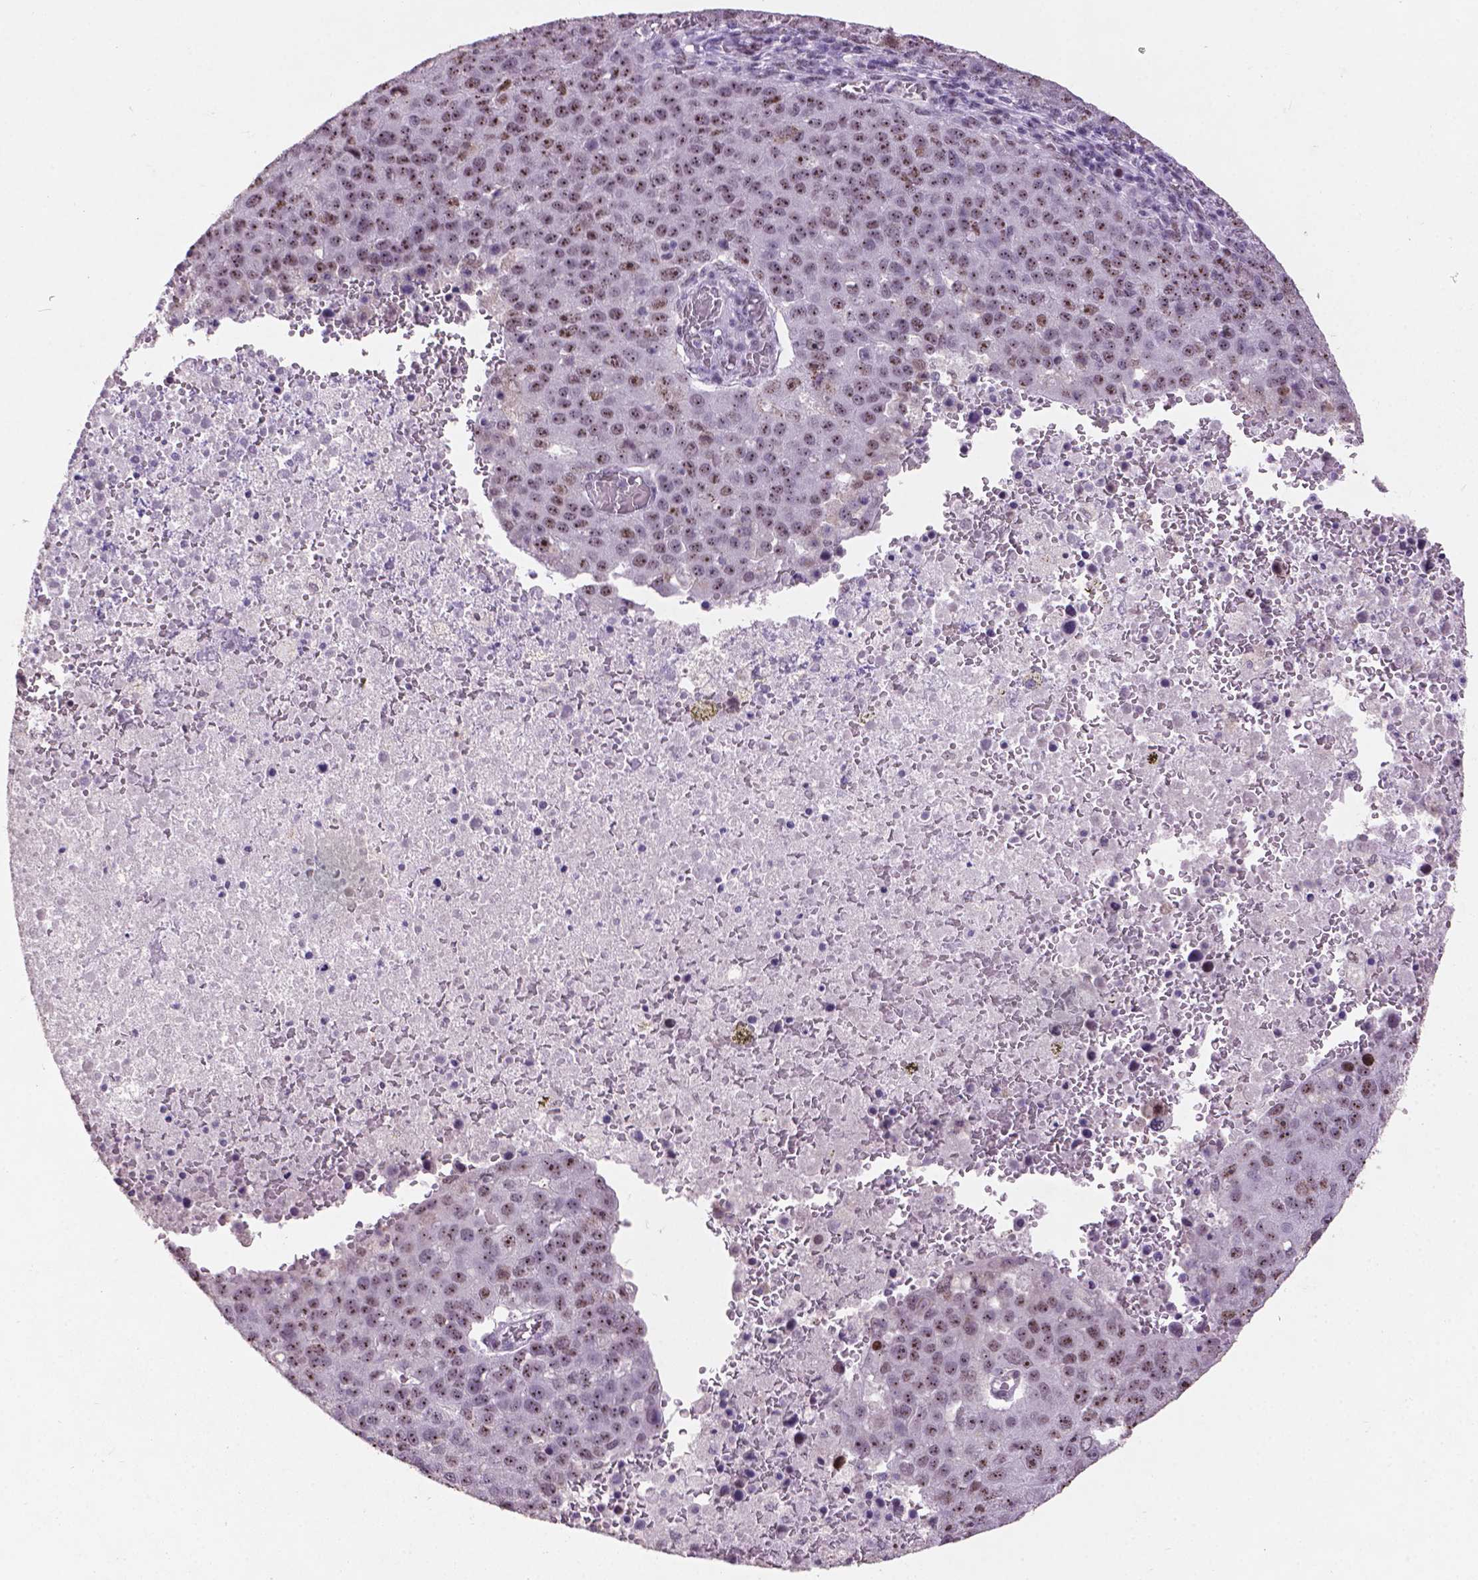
{"staining": {"intensity": "moderate", "quantity": "25%-75%", "location": "nuclear"}, "tissue": "pancreatic cancer", "cell_type": "Tumor cells", "image_type": "cancer", "snomed": [{"axis": "morphology", "description": "Adenocarcinoma, NOS"}, {"axis": "topography", "description": "Pancreas"}], "caption": "The micrograph demonstrates a brown stain indicating the presence of a protein in the nuclear of tumor cells in pancreatic adenocarcinoma.", "gene": "COIL", "patient": {"sex": "female", "age": 61}}